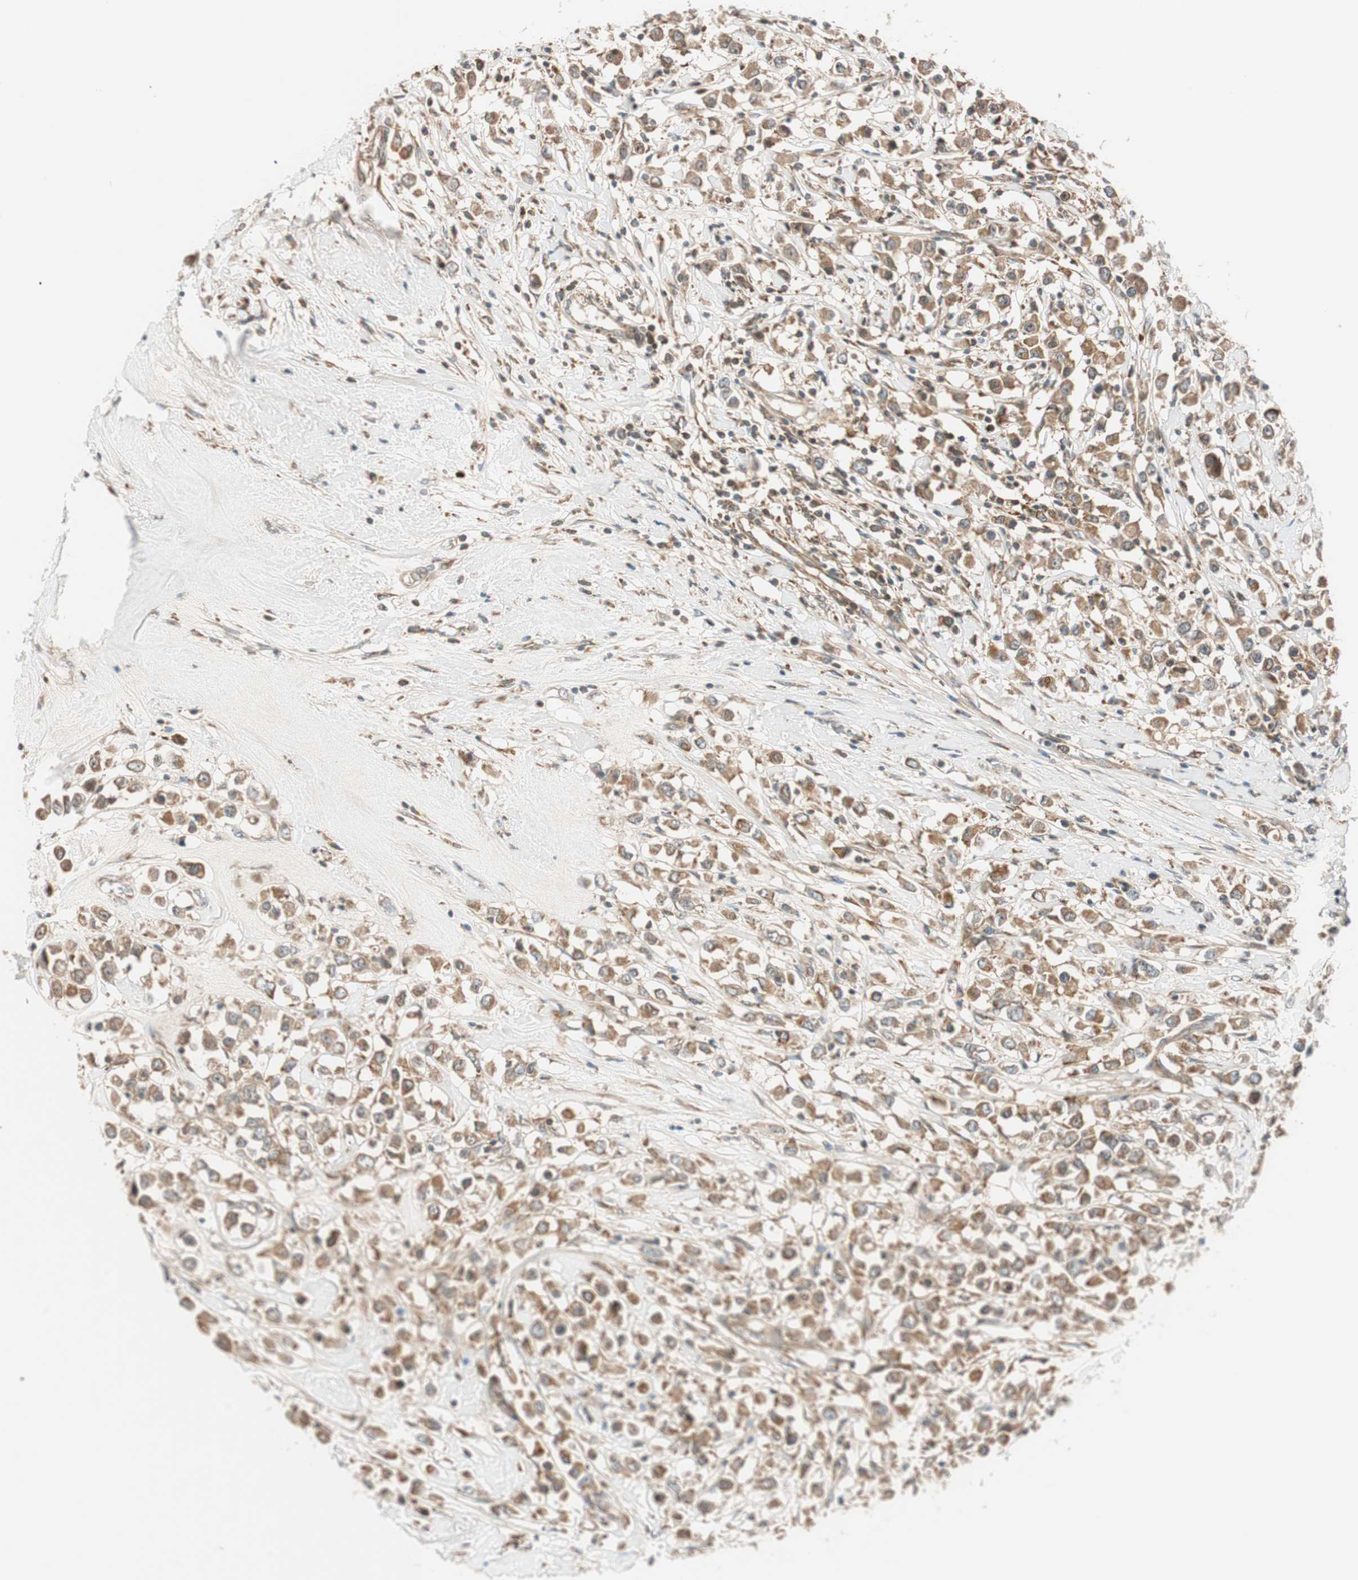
{"staining": {"intensity": "moderate", "quantity": ">75%", "location": "cytoplasmic/membranous"}, "tissue": "breast cancer", "cell_type": "Tumor cells", "image_type": "cancer", "snomed": [{"axis": "morphology", "description": "Duct carcinoma"}, {"axis": "topography", "description": "Breast"}], "caption": "Protein expression analysis of human breast cancer (invasive ductal carcinoma) reveals moderate cytoplasmic/membranous staining in about >75% of tumor cells.", "gene": "ABI1", "patient": {"sex": "female", "age": 61}}